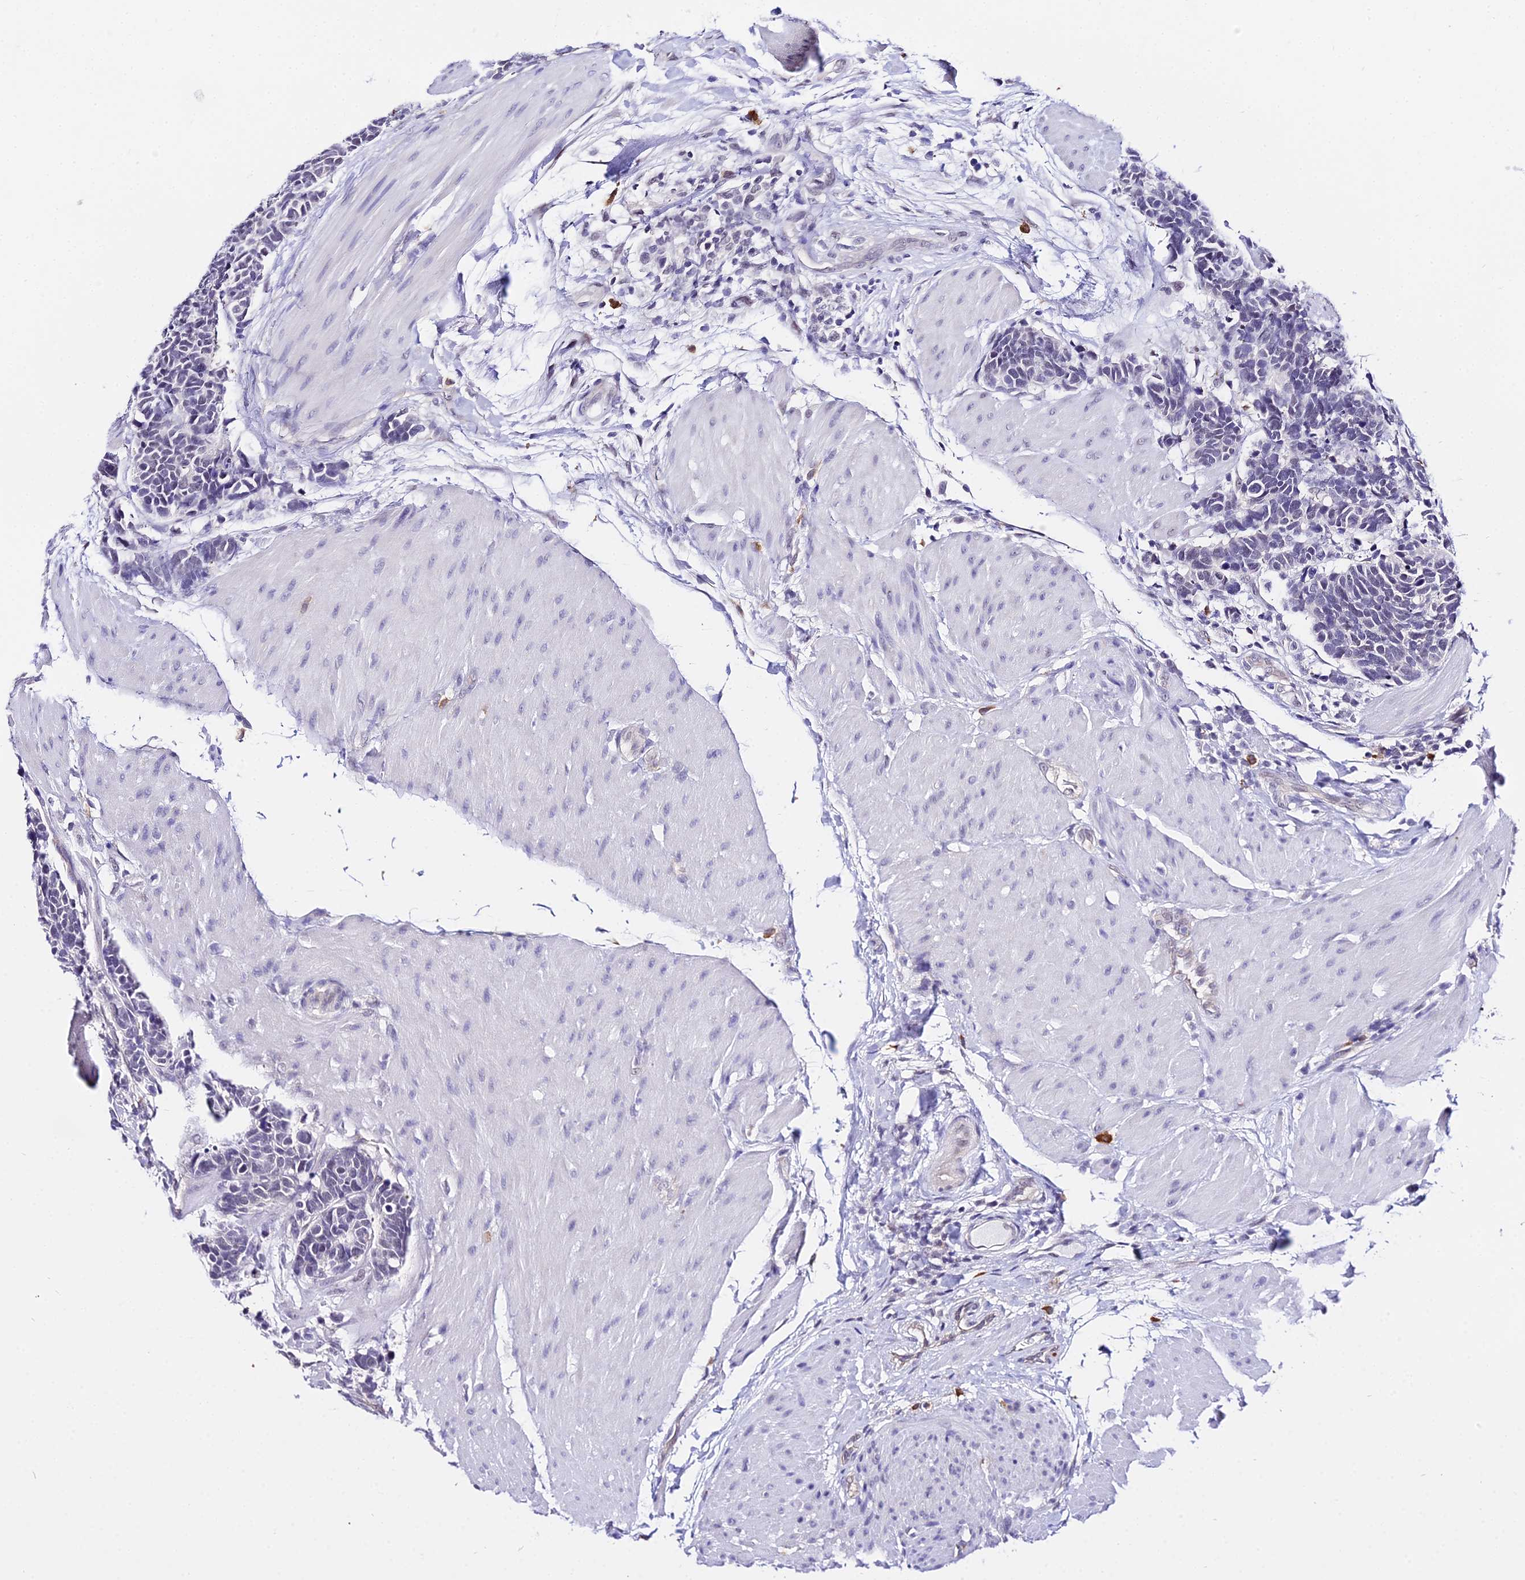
{"staining": {"intensity": "negative", "quantity": "none", "location": "none"}, "tissue": "carcinoid", "cell_type": "Tumor cells", "image_type": "cancer", "snomed": [{"axis": "morphology", "description": "Carcinoma, NOS"}, {"axis": "morphology", "description": "Carcinoid, malignant, NOS"}, {"axis": "topography", "description": "Urinary bladder"}], "caption": "The immunohistochemistry image has no significant staining in tumor cells of carcinoma tissue. Brightfield microscopy of immunohistochemistry (IHC) stained with DAB (3,3'-diaminobenzidine) (brown) and hematoxylin (blue), captured at high magnification.", "gene": "POLR2I", "patient": {"sex": "male", "age": 57}}